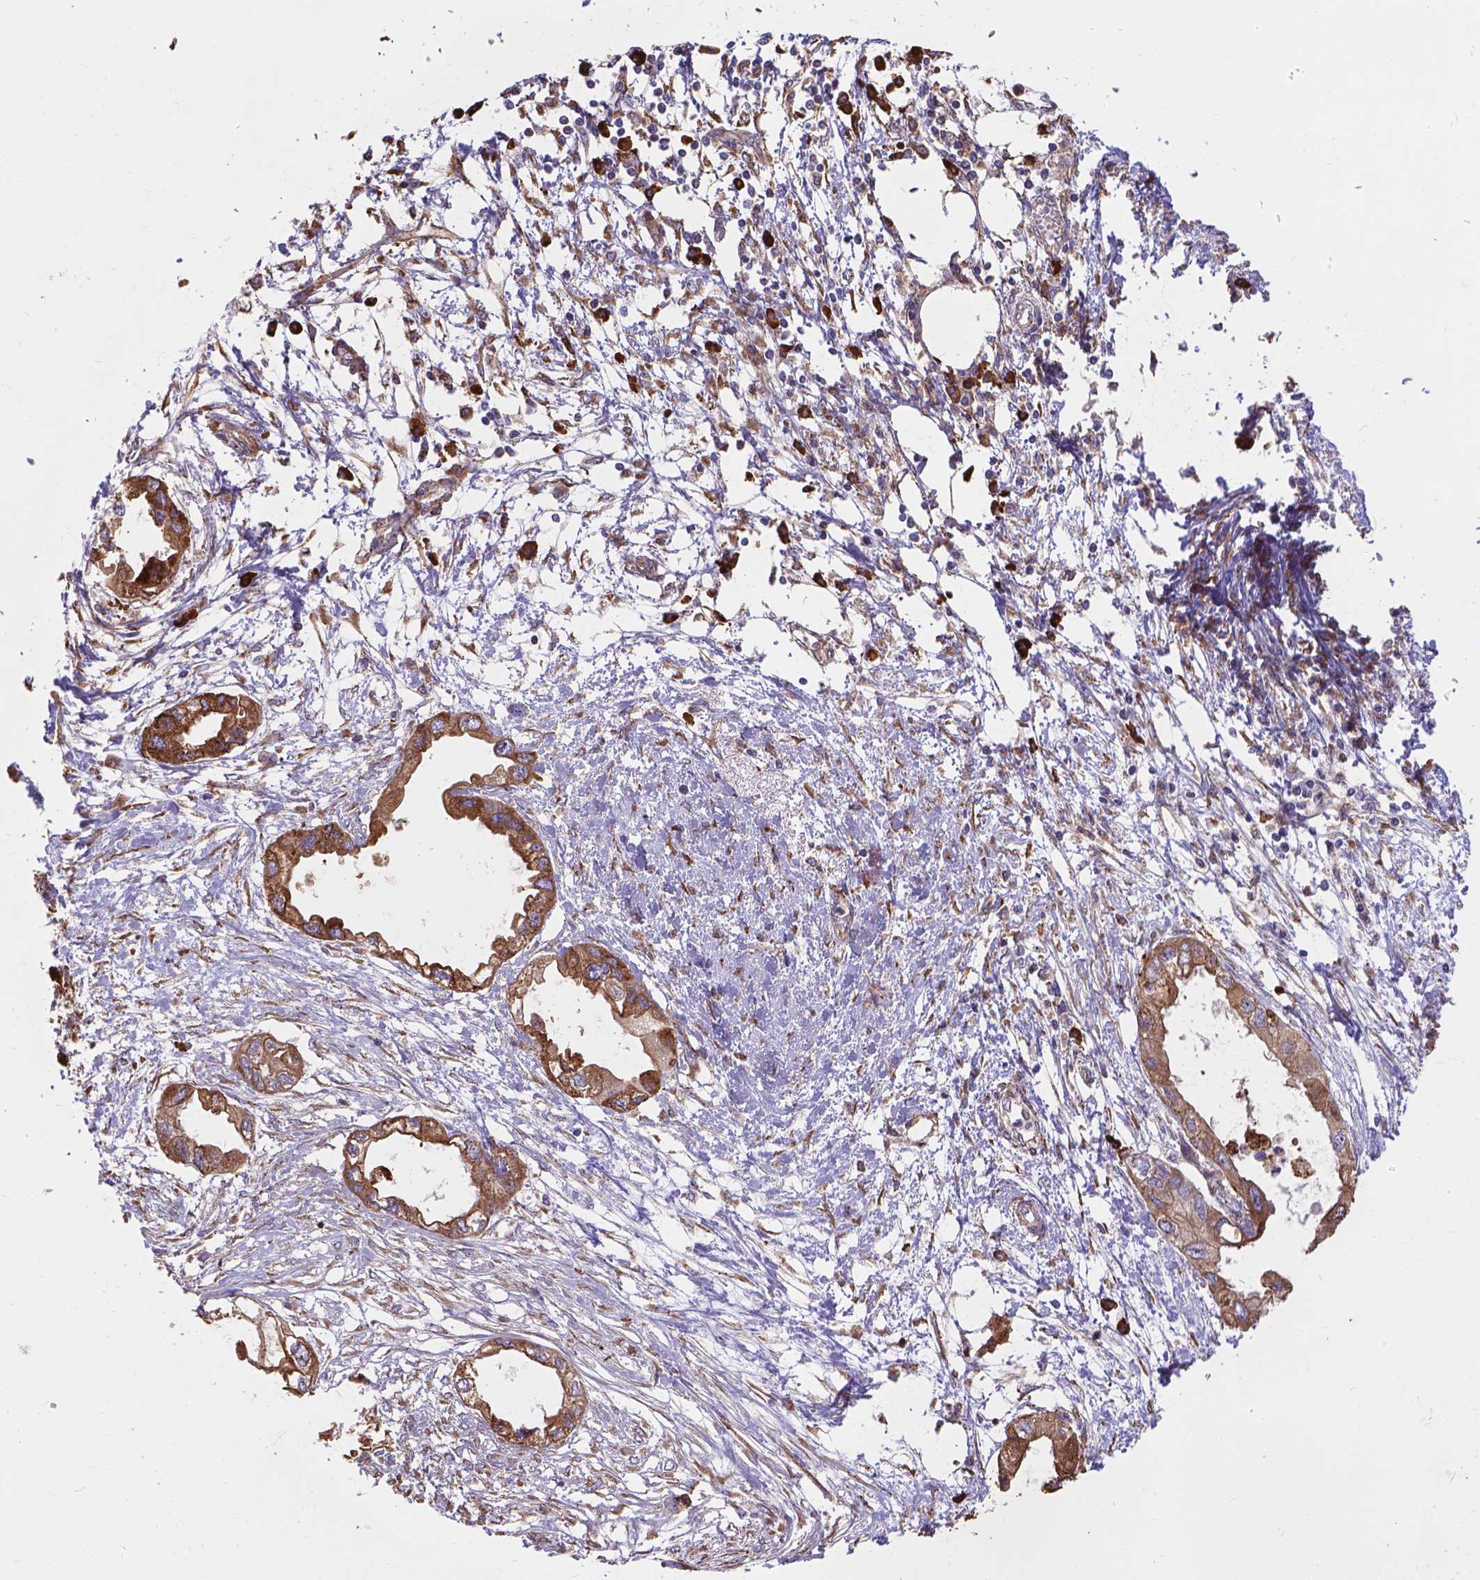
{"staining": {"intensity": "strong", "quantity": ">75%", "location": "cytoplasmic/membranous"}, "tissue": "endometrial cancer", "cell_type": "Tumor cells", "image_type": "cancer", "snomed": [{"axis": "morphology", "description": "Adenocarcinoma, NOS"}, {"axis": "morphology", "description": "Adenocarcinoma, metastatic, NOS"}, {"axis": "topography", "description": "Adipose tissue"}, {"axis": "topography", "description": "Endometrium"}], "caption": "Brown immunohistochemical staining in human metastatic adenocarcinoma (endometrial) shows strong cytoplasmic/membranous expression in approximately >75% of tumor cells.", "gene": "IPO11", "patient": {"sex": "female", "age": 67}}